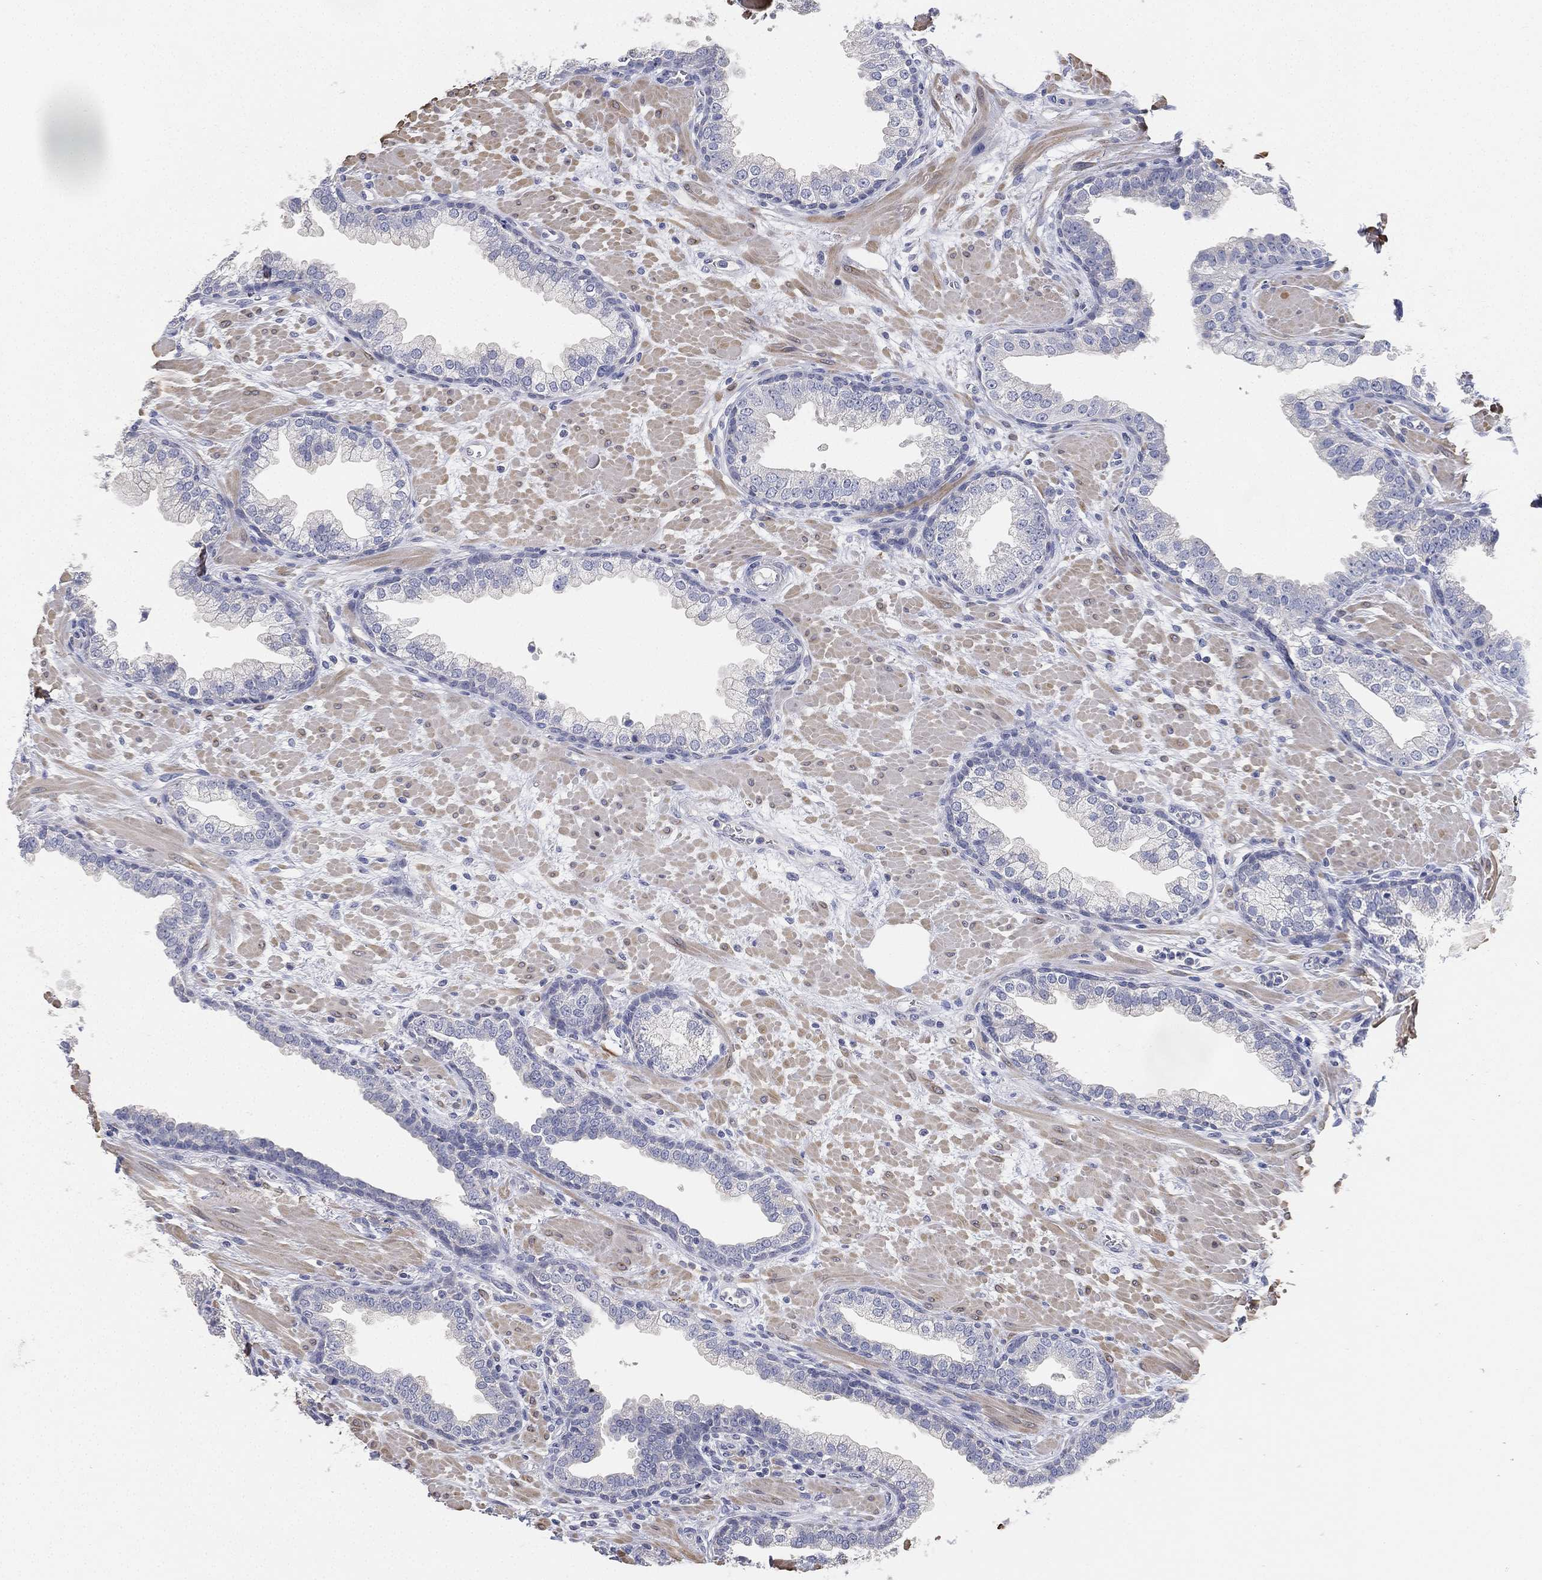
{"staining": {"intensity": "negative", "quantity": "none", "location": "none"}, "tissue": "prostate", "cell_type": "Glandular cells", "image_type": "normal", "snomed": [{"axis": "morphology", "description": "Normal tissue, NOS"}, {"axis": "topography", "description": "Prostate"}], "caption": "Prostate was stained to show a protein in brown. There is no significant expression in glandular cells. (DAB (3,3'-diaminobenzidine) immunohistochemistry with hematoxylin counter stain).", "gene": "FAM187B", "patient": {"sex": "male", "age": 63}}